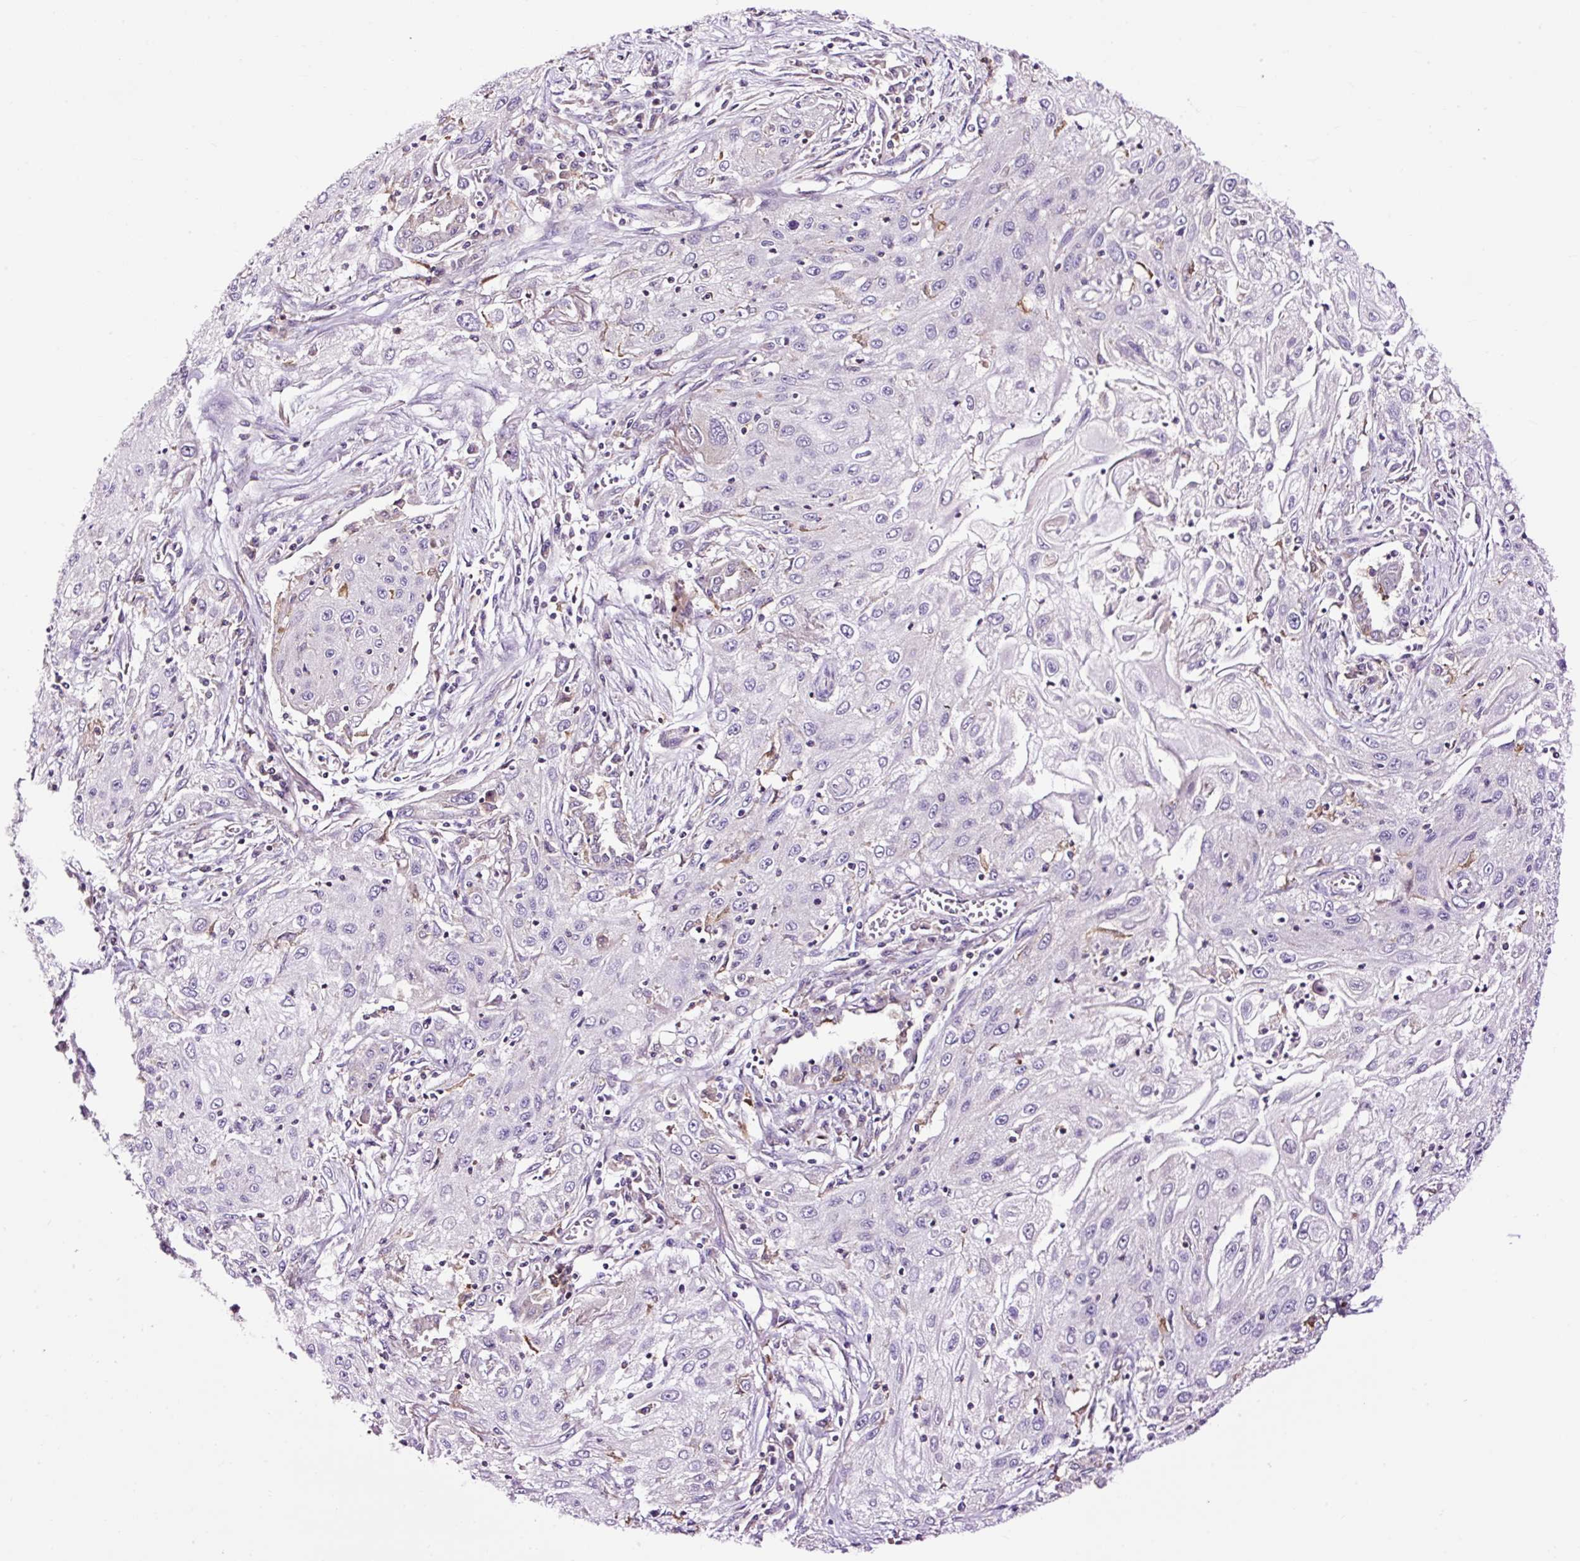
{"staining": {"intensity": "negative", "quantity": "none", "location": "none"}, "tissue": "lung cancer", "cell_type": "Tumor cells", "image_type": "cancer", "snomed": [{"axis": "morphology", "description": "Squamous cell carcinoma, NOS"}, {"axis": "topography", "description": "Lung"}], "caption": "An image of lung cancer (squamous cell carcinoma) stained for a protein displays no brown staining in tumor cells.", "gene": "CD83", "patient": {"sex": "female", "age": 69}}